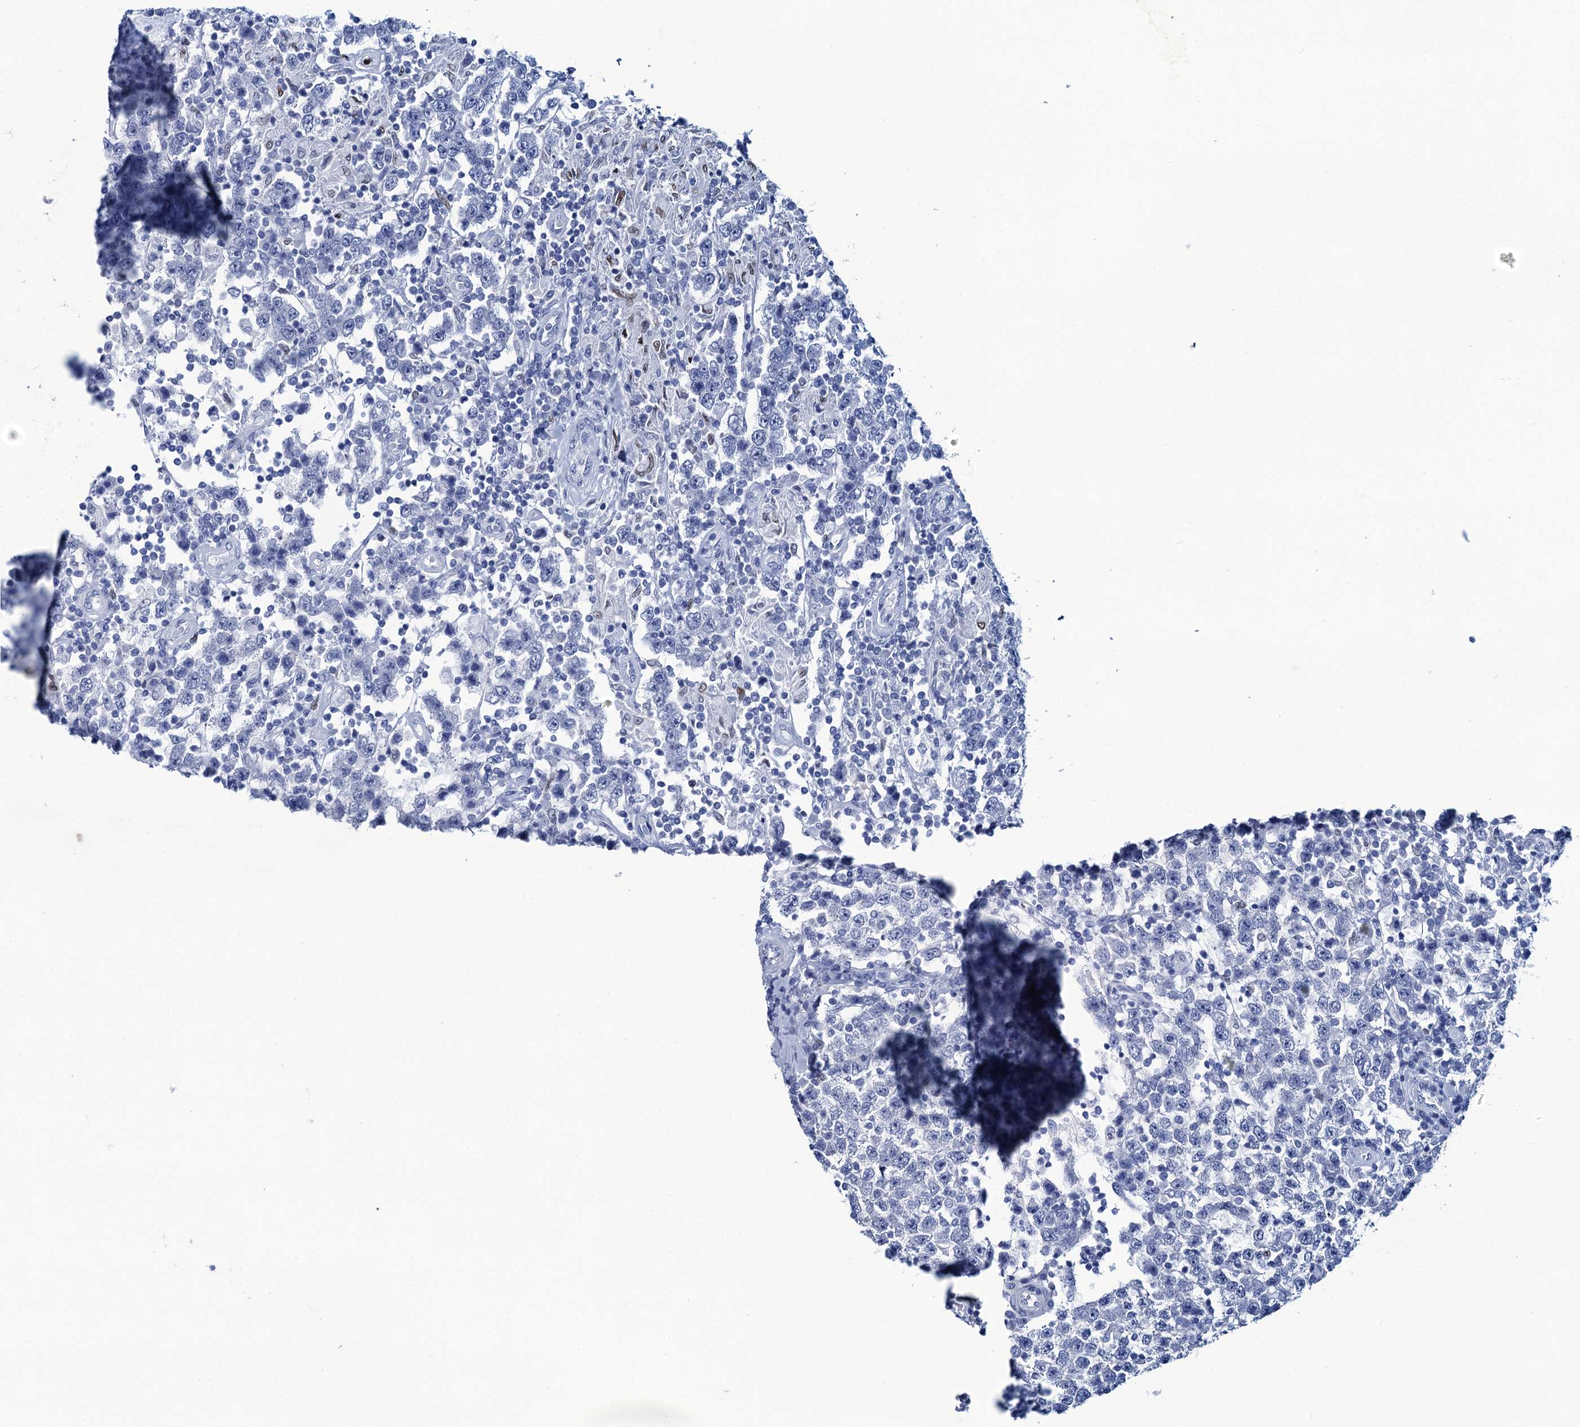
{"staining": {"intensity": "negative", "quantity": "none", "location": "none"}, "tissue": "testis cancer", "cell_type": "Tumor cells", "image_type": "cancer", "snomed": [{"axis": "morphology", "description": "Normal tissue, NOS"}, {"axis": "morphology", "description": "Urothelial carcinoma, High grade"}, {"axis": "morphology", "description": "Seminoma, NOS"}, {"axis": "morphology", "description": "Carcinoma, Embryonal, NOS"}, {"axis": "topography", "description": "Urinary bladder"}, {"axis": "topography", "description": "Testis"}], "caption": "Histopathology image shows no protein expression in tumor cells of testis embryonal carcinoma tissue.", "gene": "RHCG", "patient": {"sex": "male", "age": 41}}